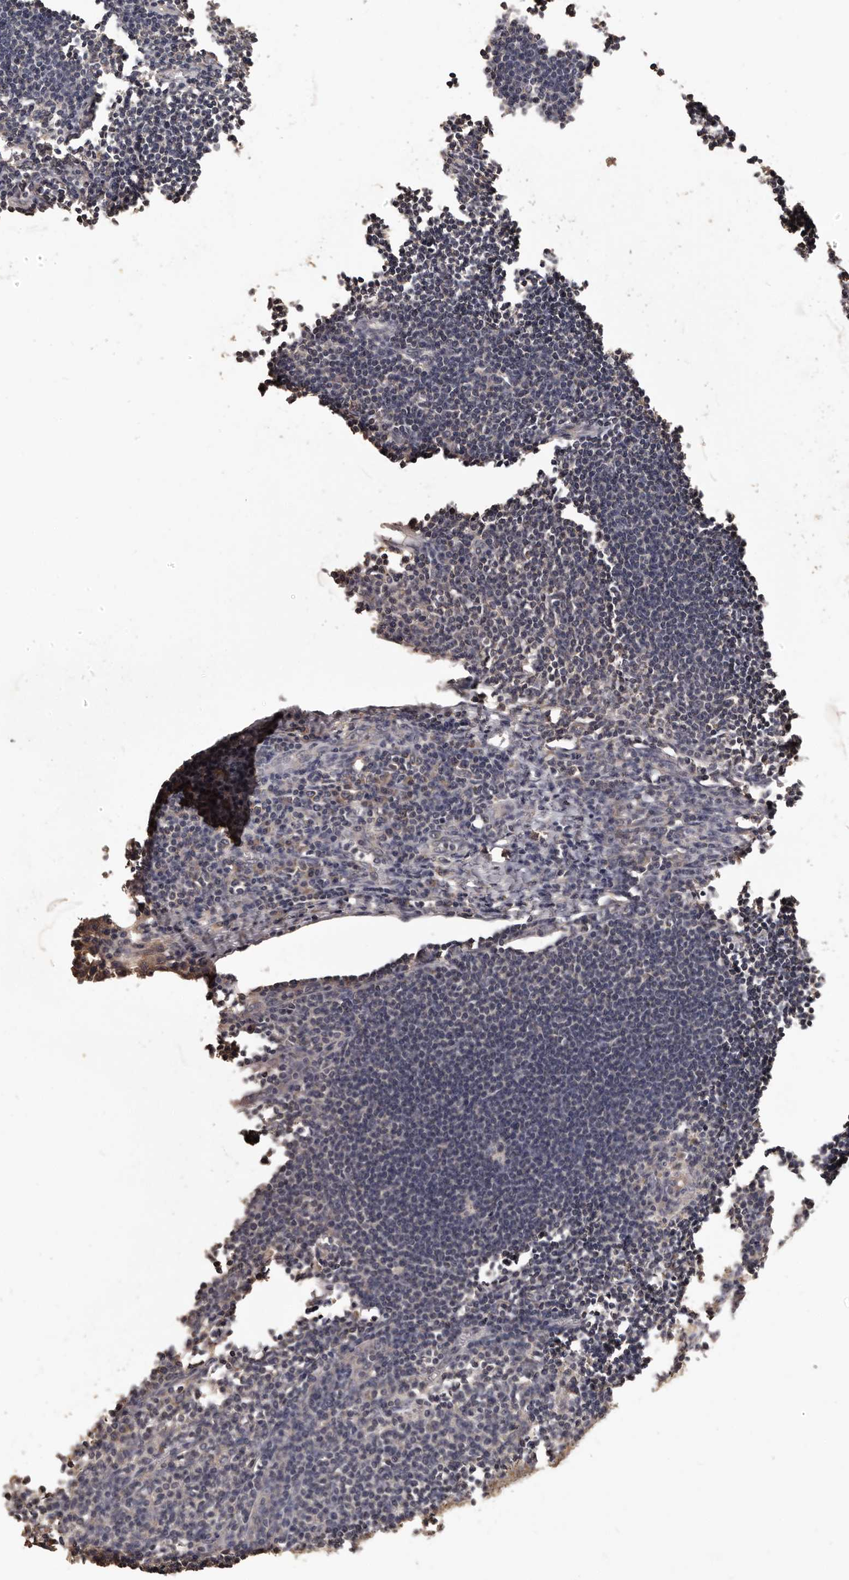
{"staining": {"intensity": "negative", "quantity": "none", "location": "none"}, "tissue": "lymph node", "cell_type": "Germinal center cells", "image_type": "normal", "snomed": [{"axis": "morphology", "description": "Normal tissue, NOS"}, {"axis": "morphology", "description": "Malignant melanoma, Metastatic site"}, {"axis": "topography", "description": "Lymph node"}], "caption": "DAB immunohistochemical staining of normal human lymph node exhibits no significant expression in germinal center cells. The staining was performed using DAB to visualize the protein expression in brown, while the nuclei were stained in blue with hematoxylin (Magnification: 20x).", "gene": "MGAT5", "patient": {"sex": "male", "age": 41}}